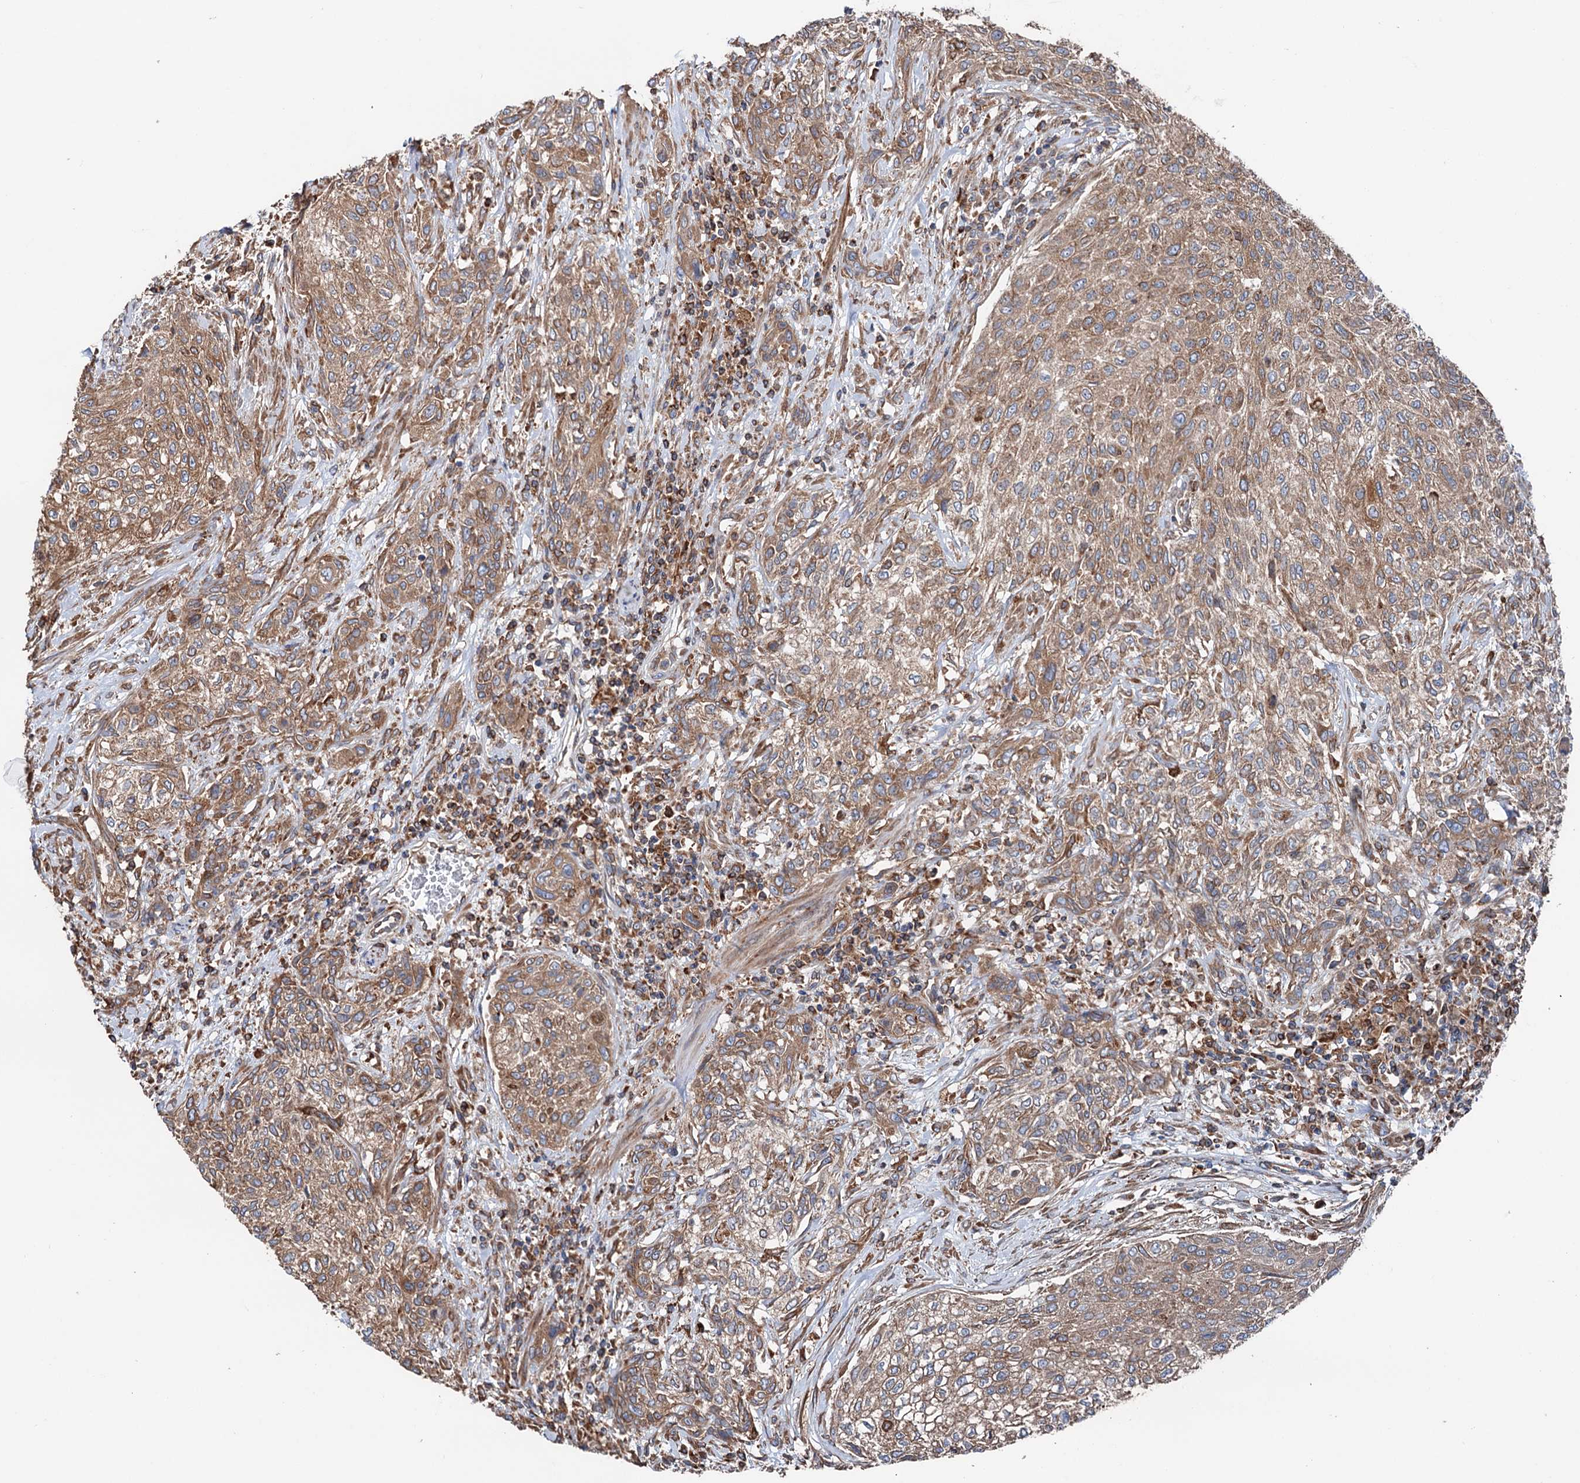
{"staining": {"intensity": "moderate", "quantity": ">75%", "location": "cytoplasmic/membranous"}, "tissue": "urothelial cancer", "cell_type": "Tumor cells", "image_type": "cancer", "snomed": [{"axis": "morphology", "description": "Normal tissue, NOS"}, {"axis": "morphology", "description": "Urothelial carcinoma, NOS"}, {"axis": "topography", "description": "Urinary bladder"}, {"axis": "topography", "description": "Peripheral nerve tissue"}], "caption": "Protein staining of urothelial cancer tissue reveals moderate cytoplasmic/membranous positivity in about >75% of tumor cells.", "gene": "ERP29", "patient": {"sex": "male", "age": 35}}